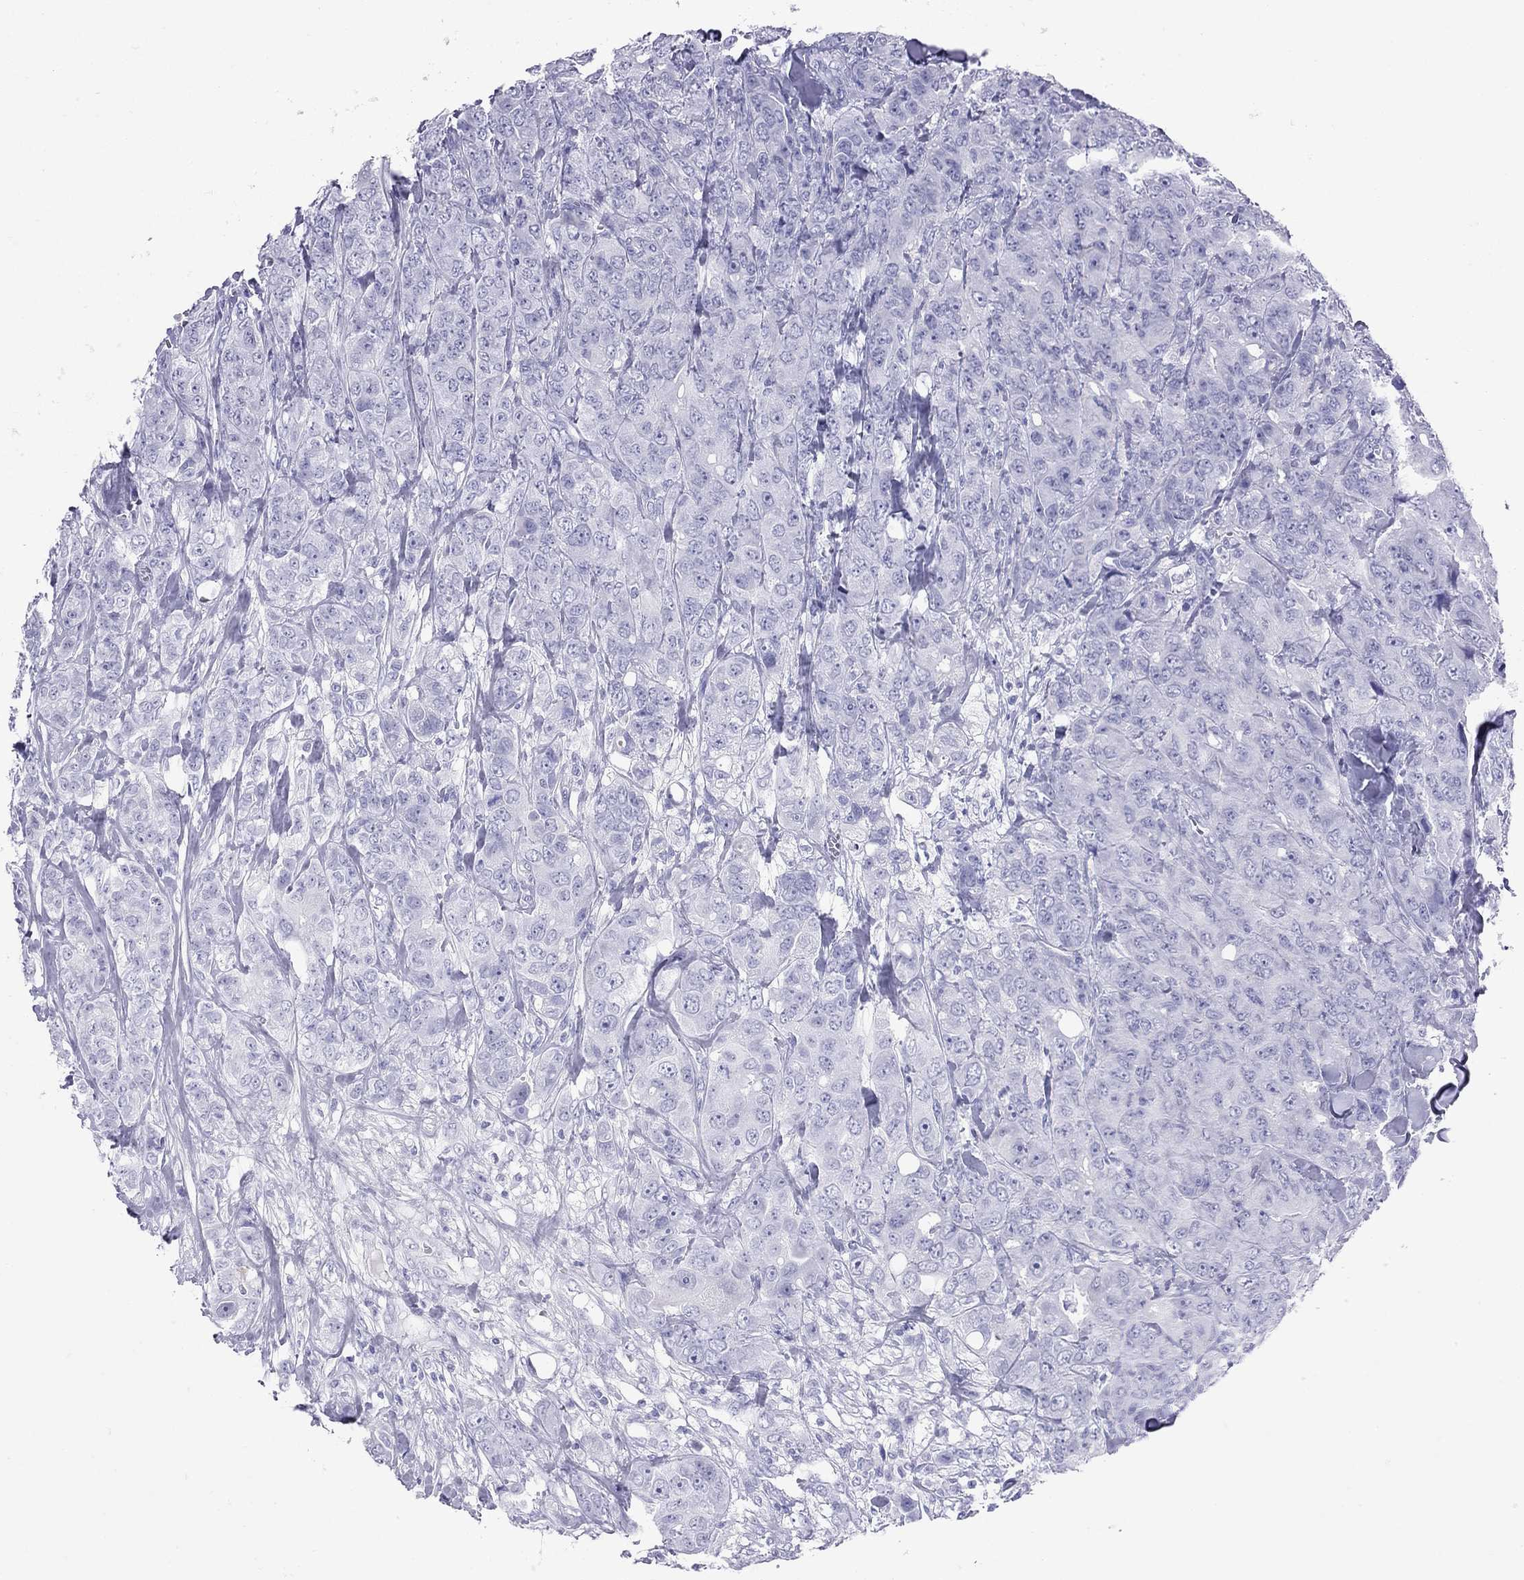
{"staining": {"intensity": "negative", "quantity": "none", "location": "none"}, "tissue": "breast cancer", "cell_type": "Tumor cells", "image_type": "cancer", "snomed": [{"axis": "morphology", "description": "Duct carcinoma"}, {"axis": "topography", "description": "Breast"}], "caption": "Immunohistochemical staining of infiltrating ductal carcinoma (breast) demonstrates no significant positivity in tumor cells. The staining is performed using DAB brown chromogen with nuclei counter-stained in using hematoxylin.", "gene": "GRIA2", "patient": {"sex": "female", "age": 43}}